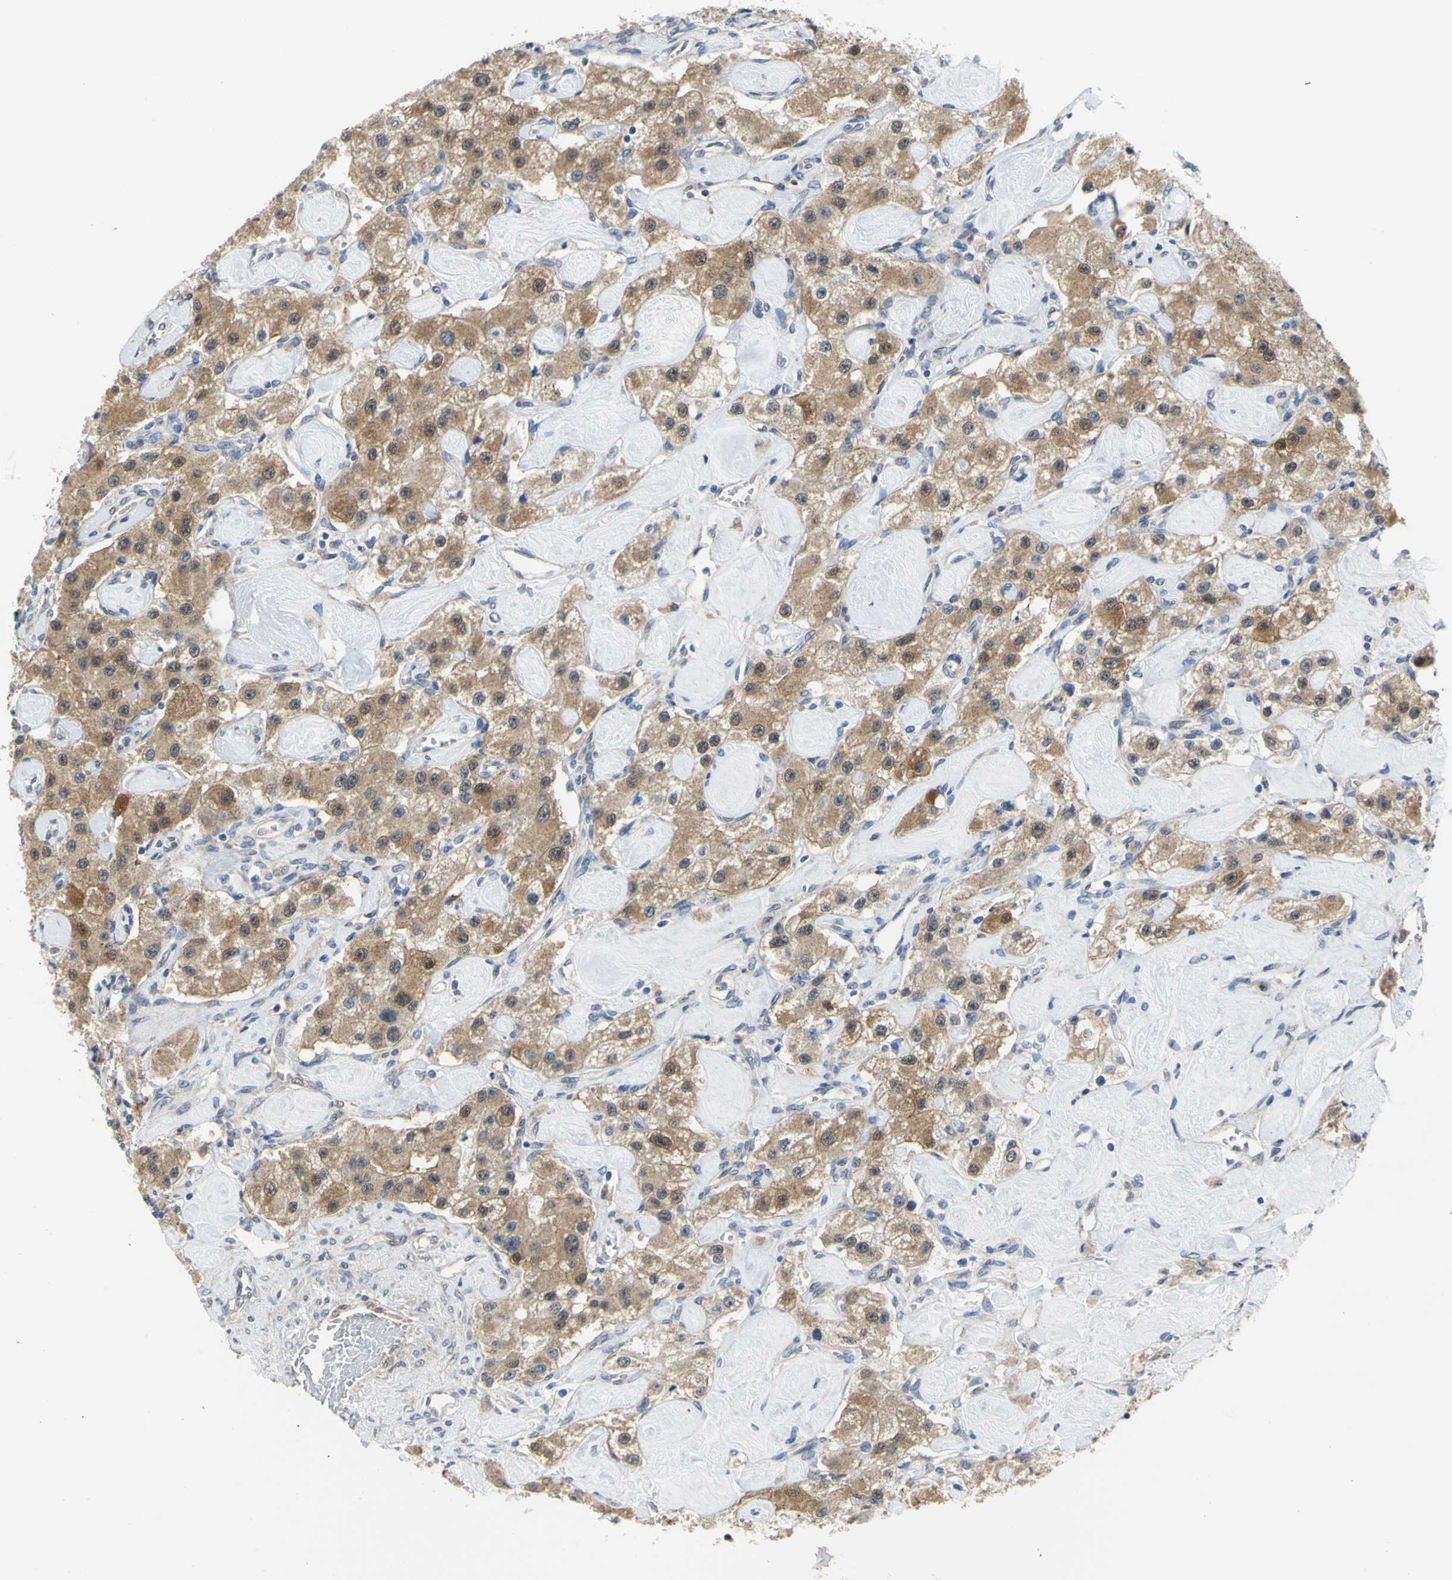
{"staining": {"intensity": "moderate", "quantity": ">75%", "location": "cytoplasmic/membranous"}, "tissue": "carcinoid", "cell_type": "Tumor cells", "image_type": "cancer", "snomed": [{"axis": "morphology", "description": "Carcinoid, malignant, NOS"}, {"axis": "topography", "description": "Pancreas"}], "caption": "DAB immunohistochemical staining of human carcinoid reveals moderate cytoplasmic/membranous protein expression in approximately >75% of tumor cells. The staining was performed using DAB to visualize the protein expression in brown, while the nuclei were stained in blue with hematoxylin (Magnification: 20x).", "gene": "PGM3", "patient": {"sex": "male", "age": 41}}